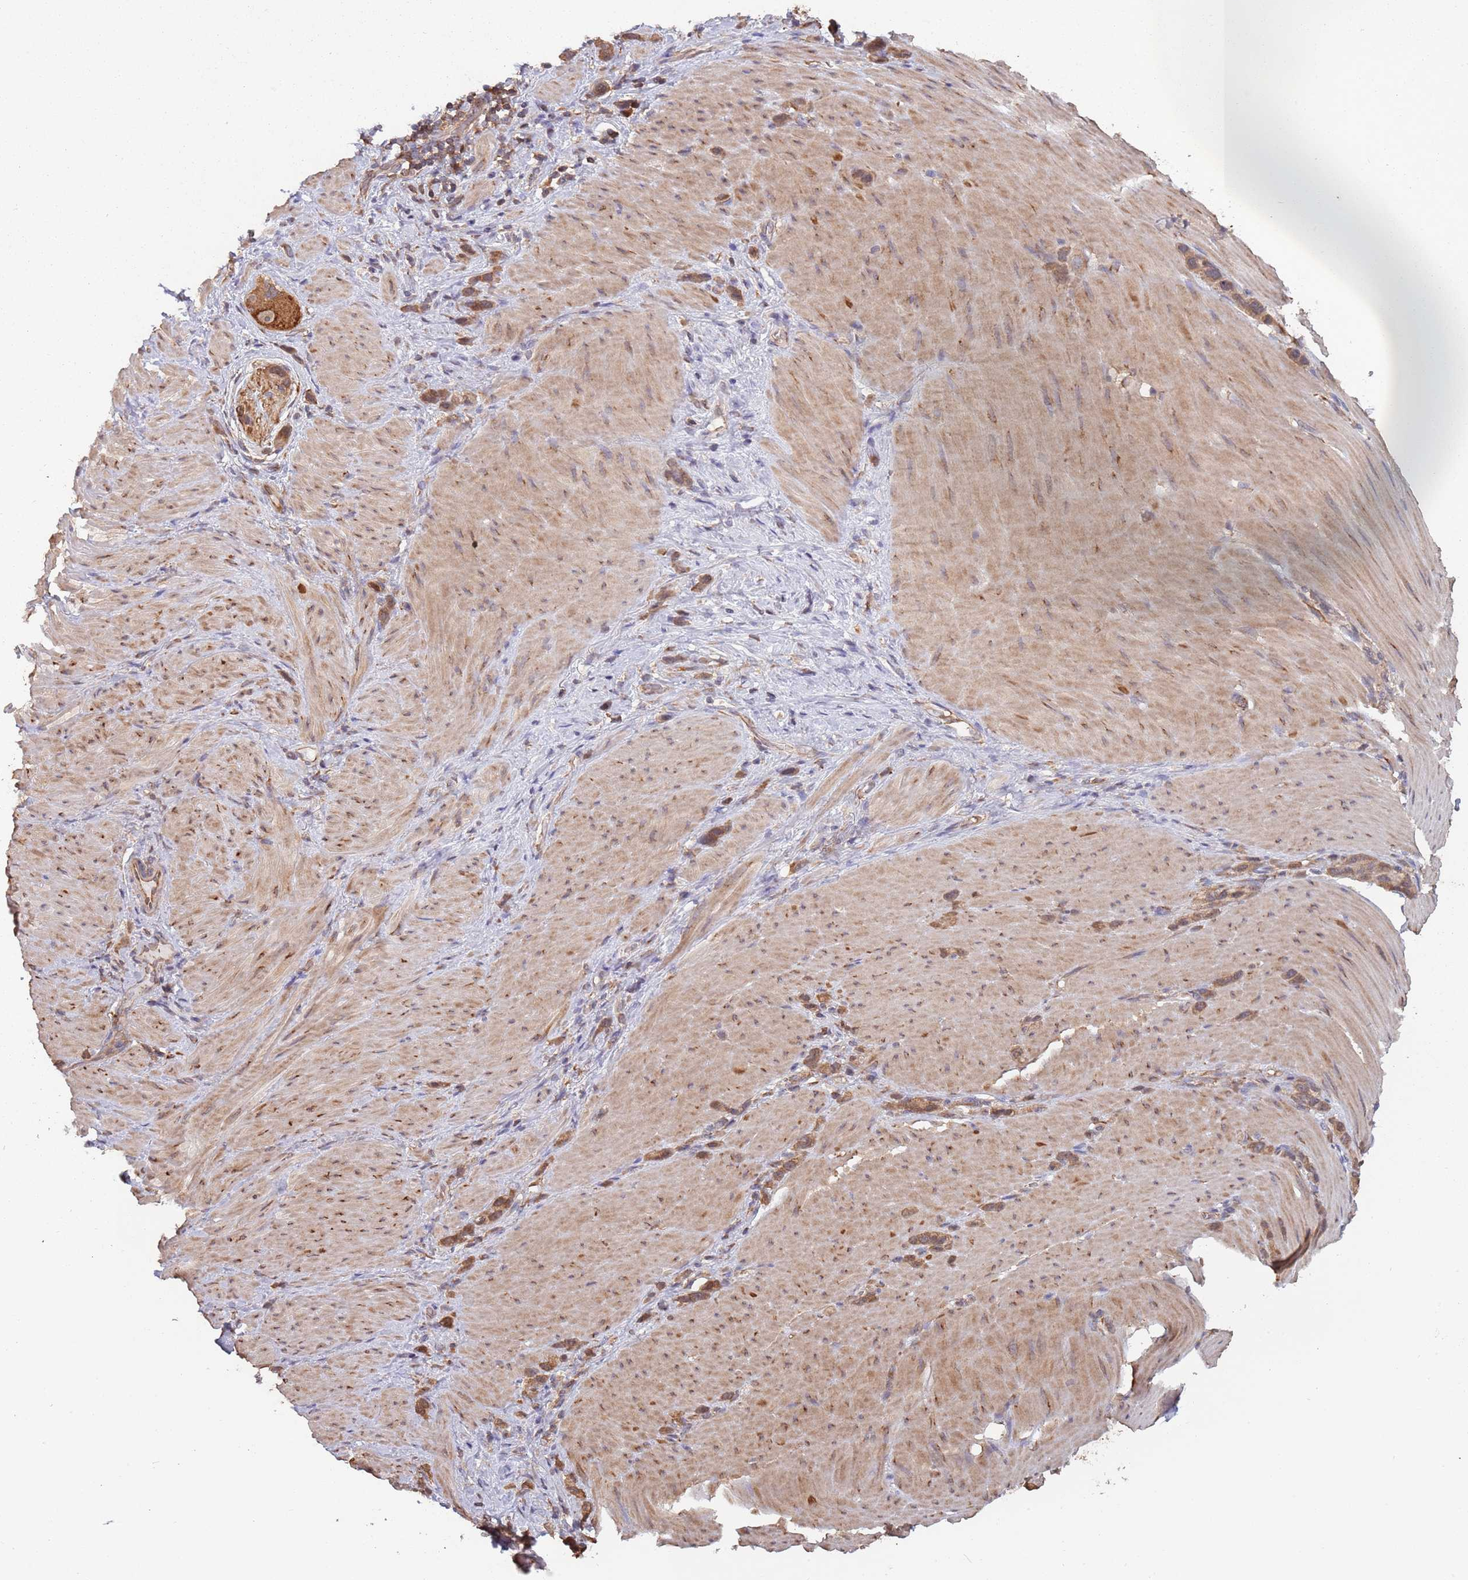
{"staining": {"intensity": "moderate", "quantity": ">75%", "location": "cytoplasmic/membranous"}, "tissue": "stomach cancer", "cell_type": "Tumor cells", "image_type": "cancer", "snomed": [{"axis": "morphology", "description": "Adenocarcinoma, NOS"}, {"axis": "topography", "description": "Stomach"}], "caption": "Stomach cancer (adenocarcinoma) stained with DAB (3,3'-diaminobenzidine) IHC shows medium levels of moderate cytoplasmic/membranous positivity in approximately >75% of tumor cells. The staining was performed using DAB, with brown indicating positive protein expression. Nuclei are stained blue with hematoxylin.", "gene": "COG4", "patient": {"sex": "female", "age": 65}}